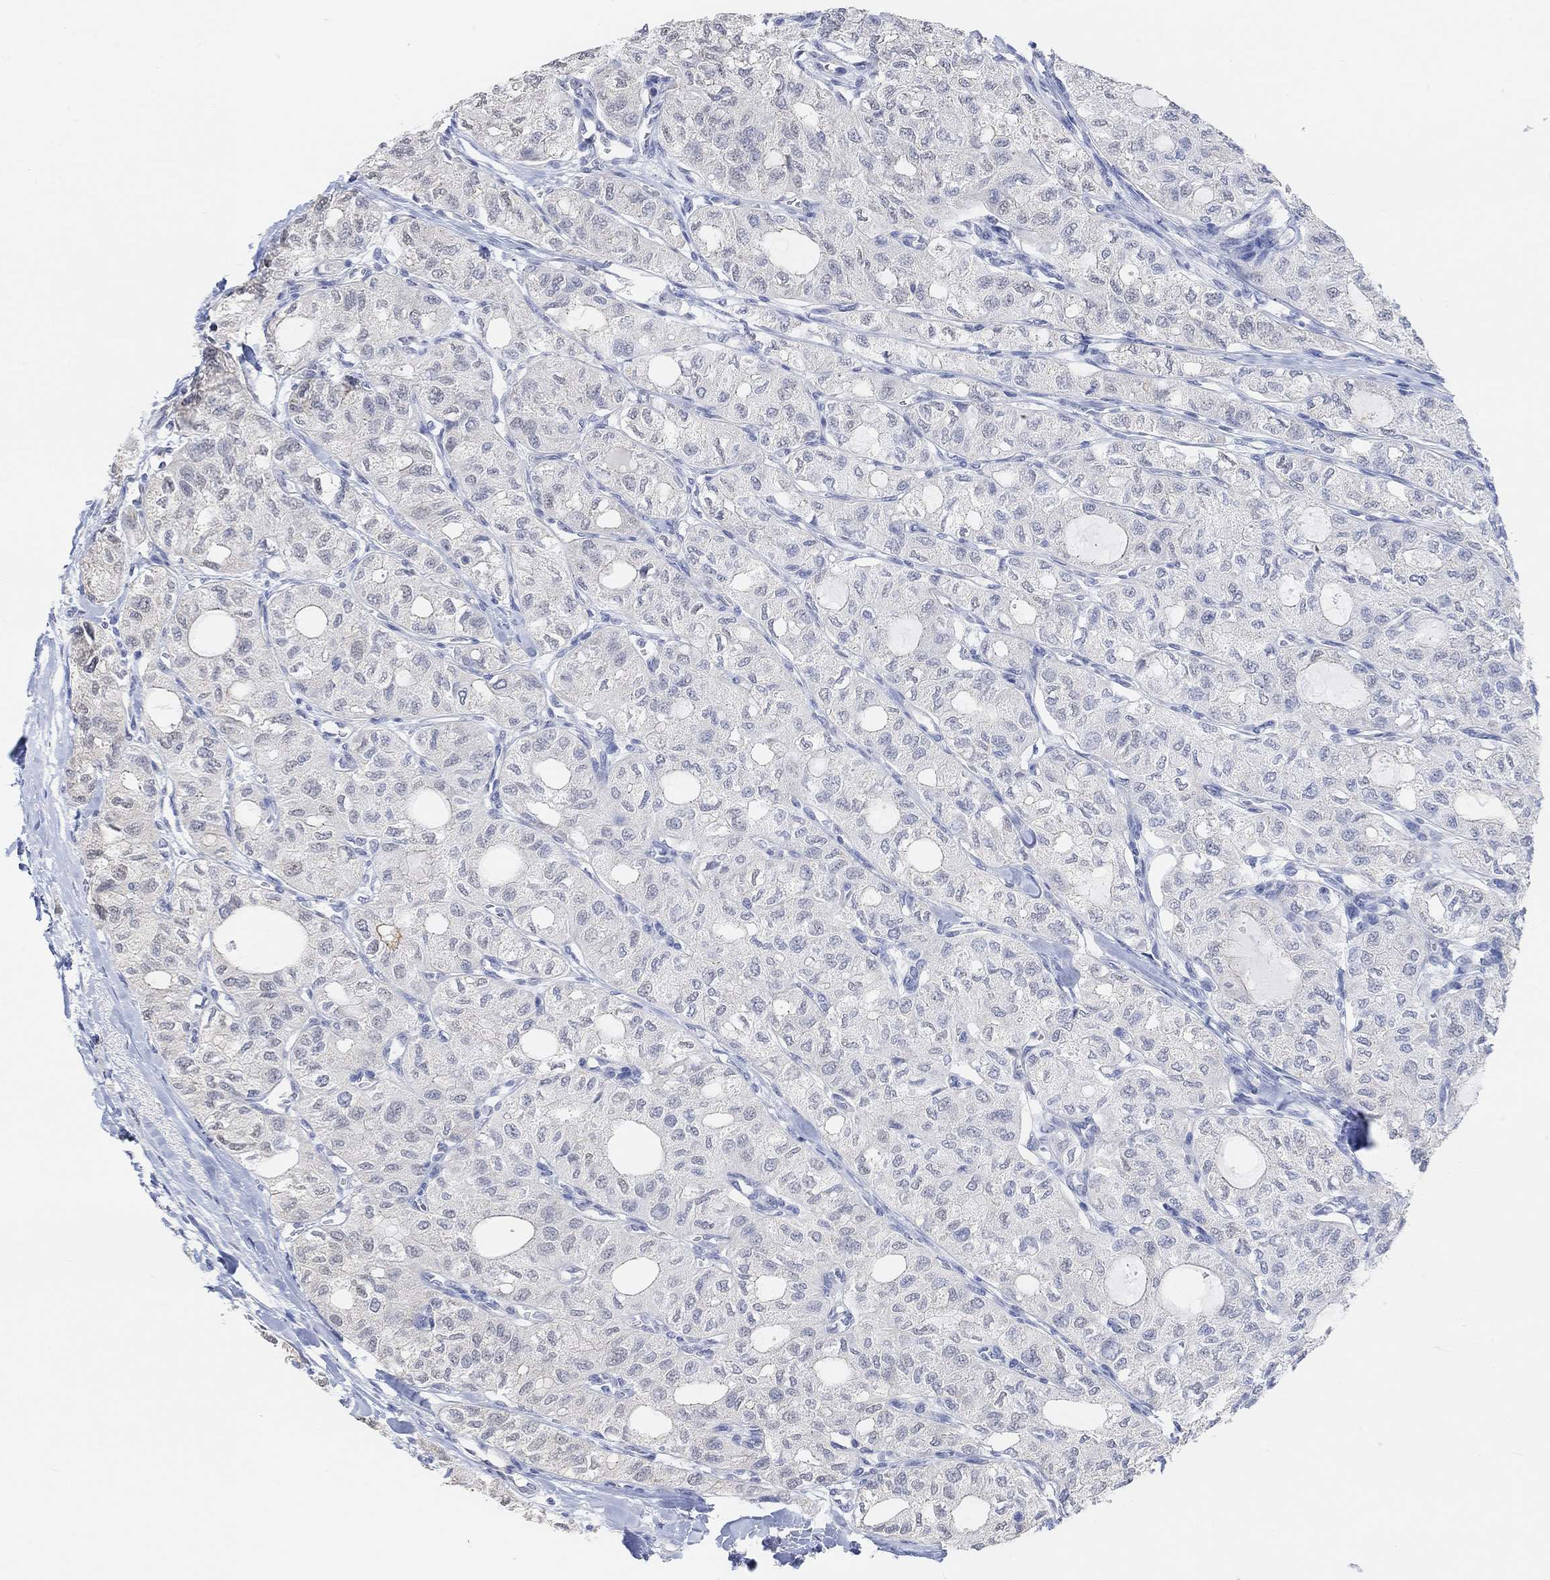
{"staining": {"intensity": "negative", "quantity": "none", "location": "none"}, "tissue": "thyroid cancer", "cell_type": "Tumor cells", "image_type": "cancer", "snomed": [{"axis": "morphology", "description": "Follicular adenoma carcinoma, NOS"}, {"axis": "topography", "description": "Thyroid gland"}], "caption": "A micrograph of human thyroid follicular adenoma carcinoma is negative for staining in tumor cells.", "gene": "MUC1", "patient": {"sex": "male", "age": 75}}